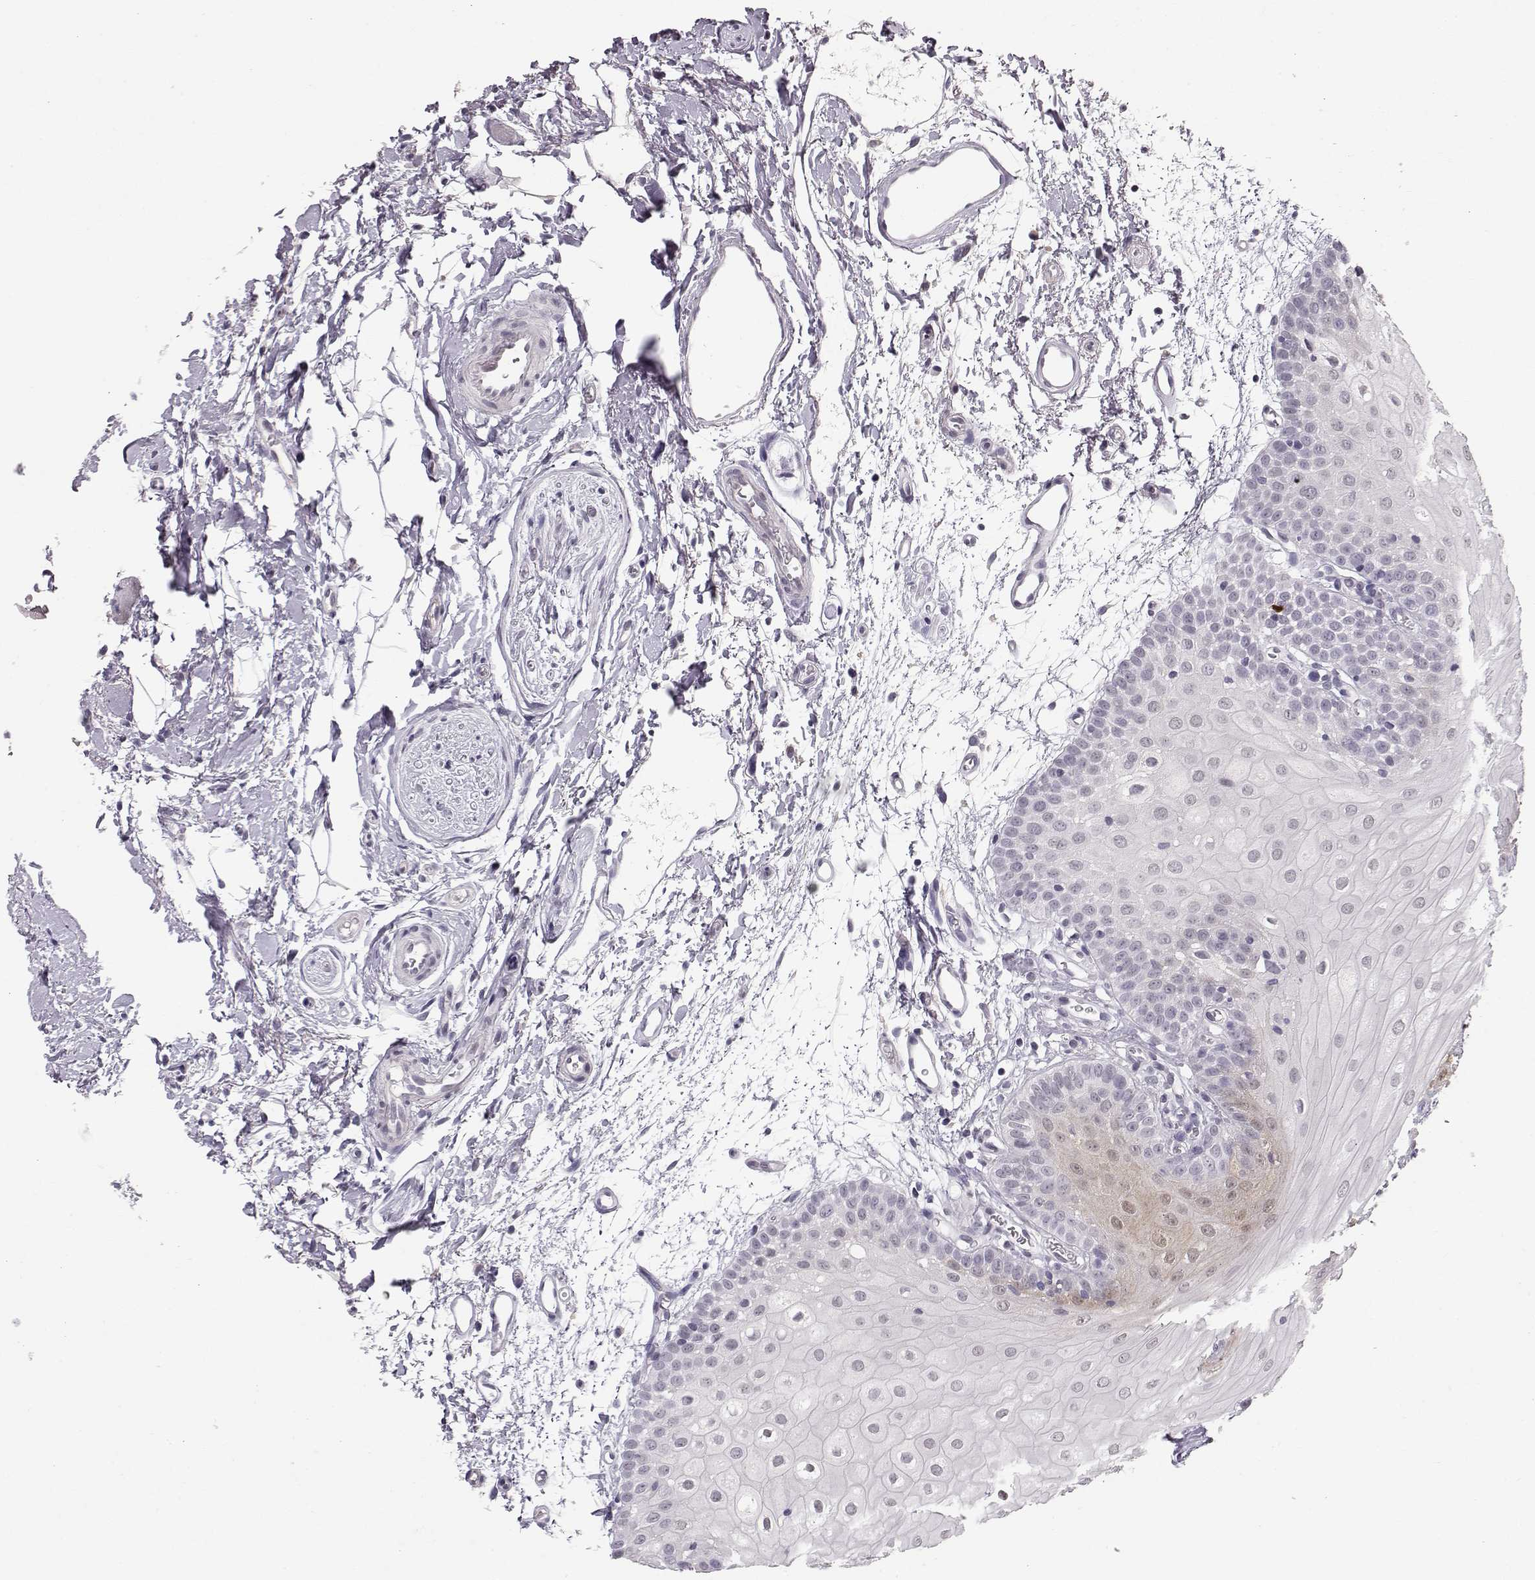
{"staining": {"intensity": "negative", "quantity": "none", "location": "none"}, "tissue": "oral mucosa", "cell_type": "Squamous epithelial cells", "image_type": "normal", "snomed": [{"axis": "morphology", "description": "Normal tissue, NOS"}, {"axis": "morphology", "description": "Squamous cell carcinoma, NOS"}, {"axis": "topography", "description": "Oral tissue"}, {"axis": "topography", "description": "Head-Neck"}], "caption": "Immunohistochemical staining of unremarkable oral mucosa shows no significant positivity in squamous epithelial cells. The staining is performed using DAB brown chromogen with nuclei counter-stained in using hematoxylin.", "gene": "POU1F1", "patient": {"sex": "female", "age": 75}}